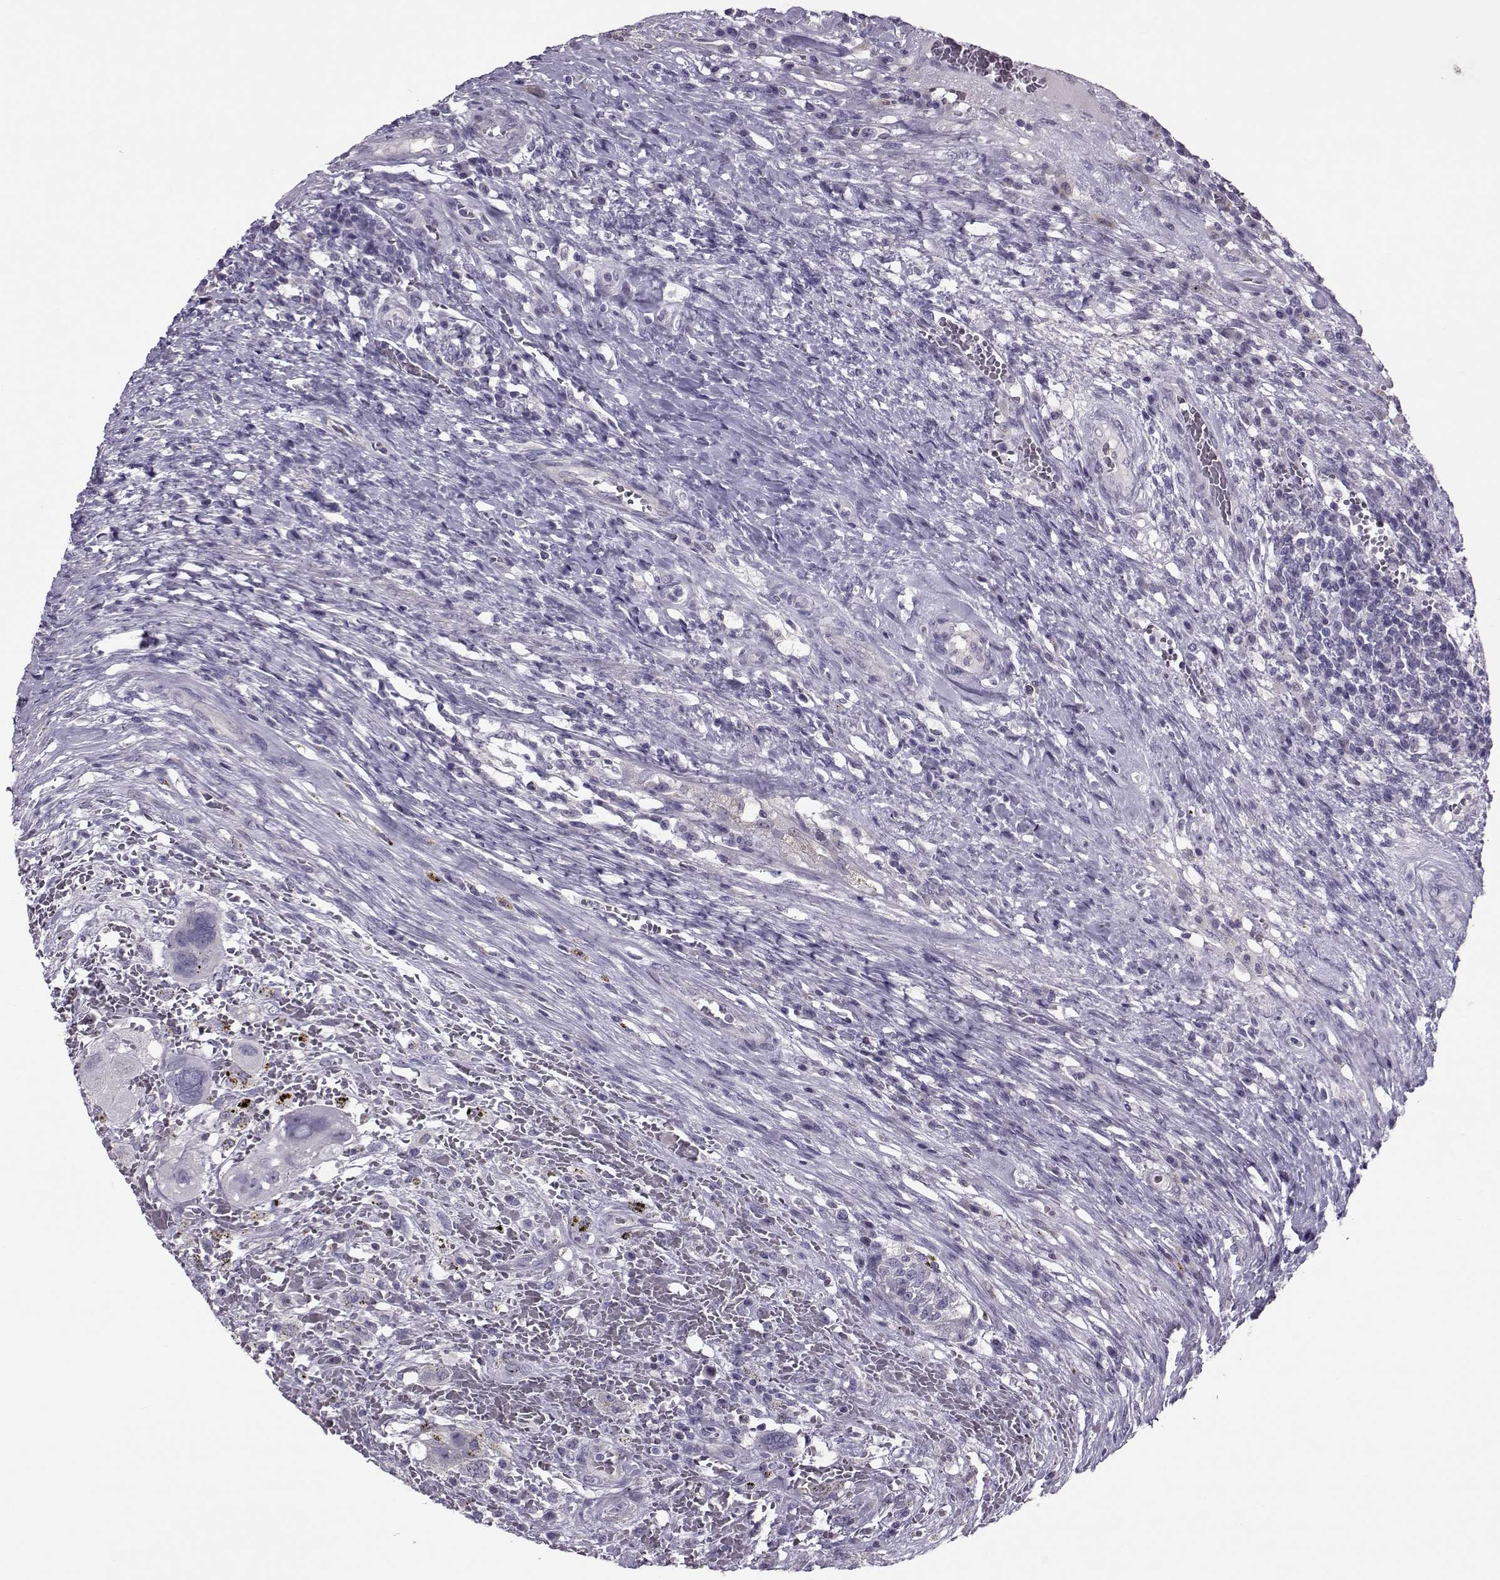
{"staining": {"intensity": "negative", "quantity": "none", "location": "none"}, "tissue": "testis cancer", "cell_type": "Tumor cells", "image_type": "cancer", "snomed": [{"axis": "morphology", "description": "Carcinoma, Embryonal, NOS"}, {"axis": "topography", "description": "Testis"}], "caption": "High magnification brightfield microscopy of testis cancer (embryonal carcinoma) stained with DAB (brown) and counterstained with hematoxylin (blue): tumor cells show no significant positivity. (Brightfield microscopy of DAB IHC at high magnification).", "gene": "ASRGL1", "patient": {"sex": "male", "age": 26}}